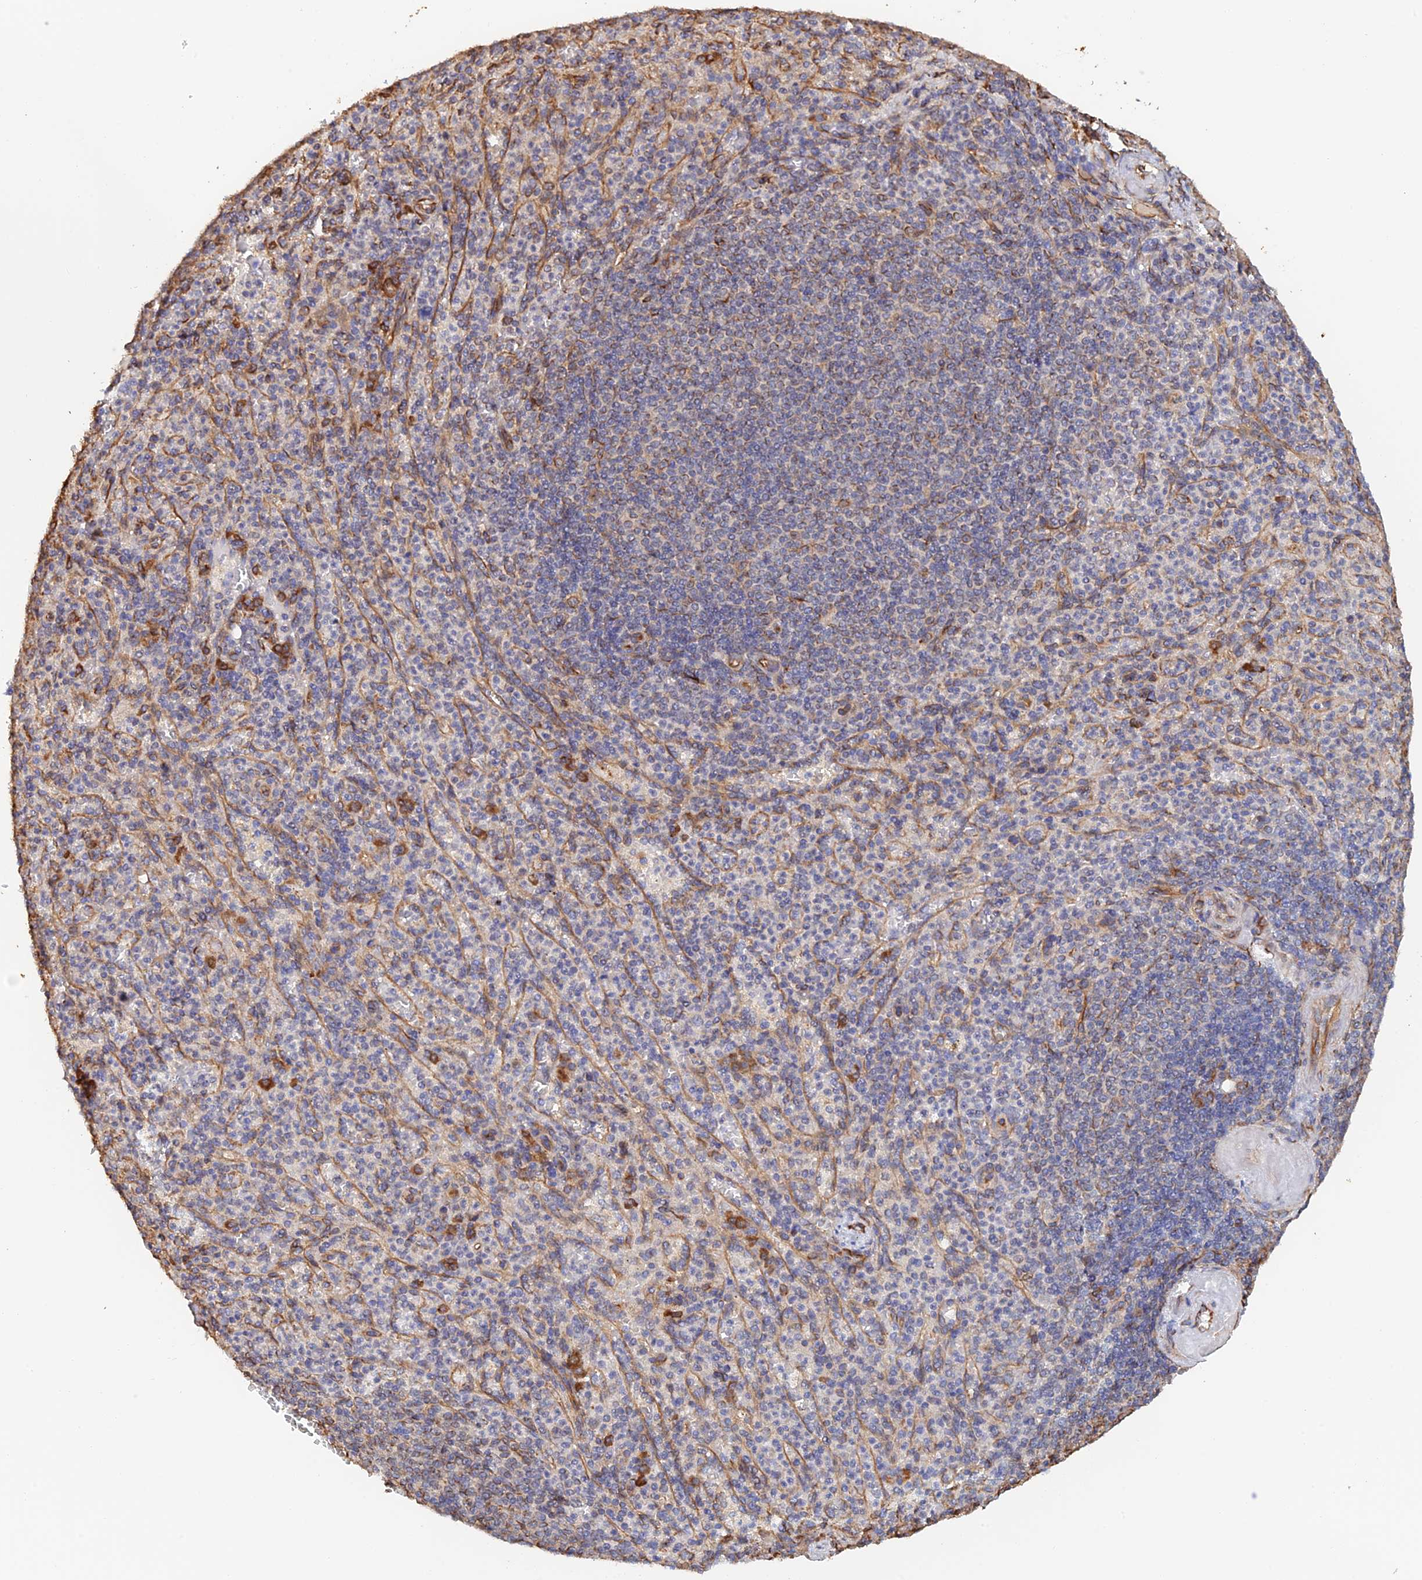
{"staining": {"intensity": "moderate", "quantity": "<25%", "location": "cytoplasmic/membranous"}, "tissue": "spleen", "cell_type": "Cells in red pulp", "image_type": "normal", "snomed": [{"axis": "morphology", "description": "Normal tissue, NOS"}, {"axis": "topography", "description": "Spleen"}], "caption": "Immunohistochemical staining of unremarkable spleen reveals <25% levels of moderate cytoplasmic/membranous protein positivity in about <25% of cells in red pulp.", "gene": "WBP11", "patient": {"sex": "female", "age": 74}}